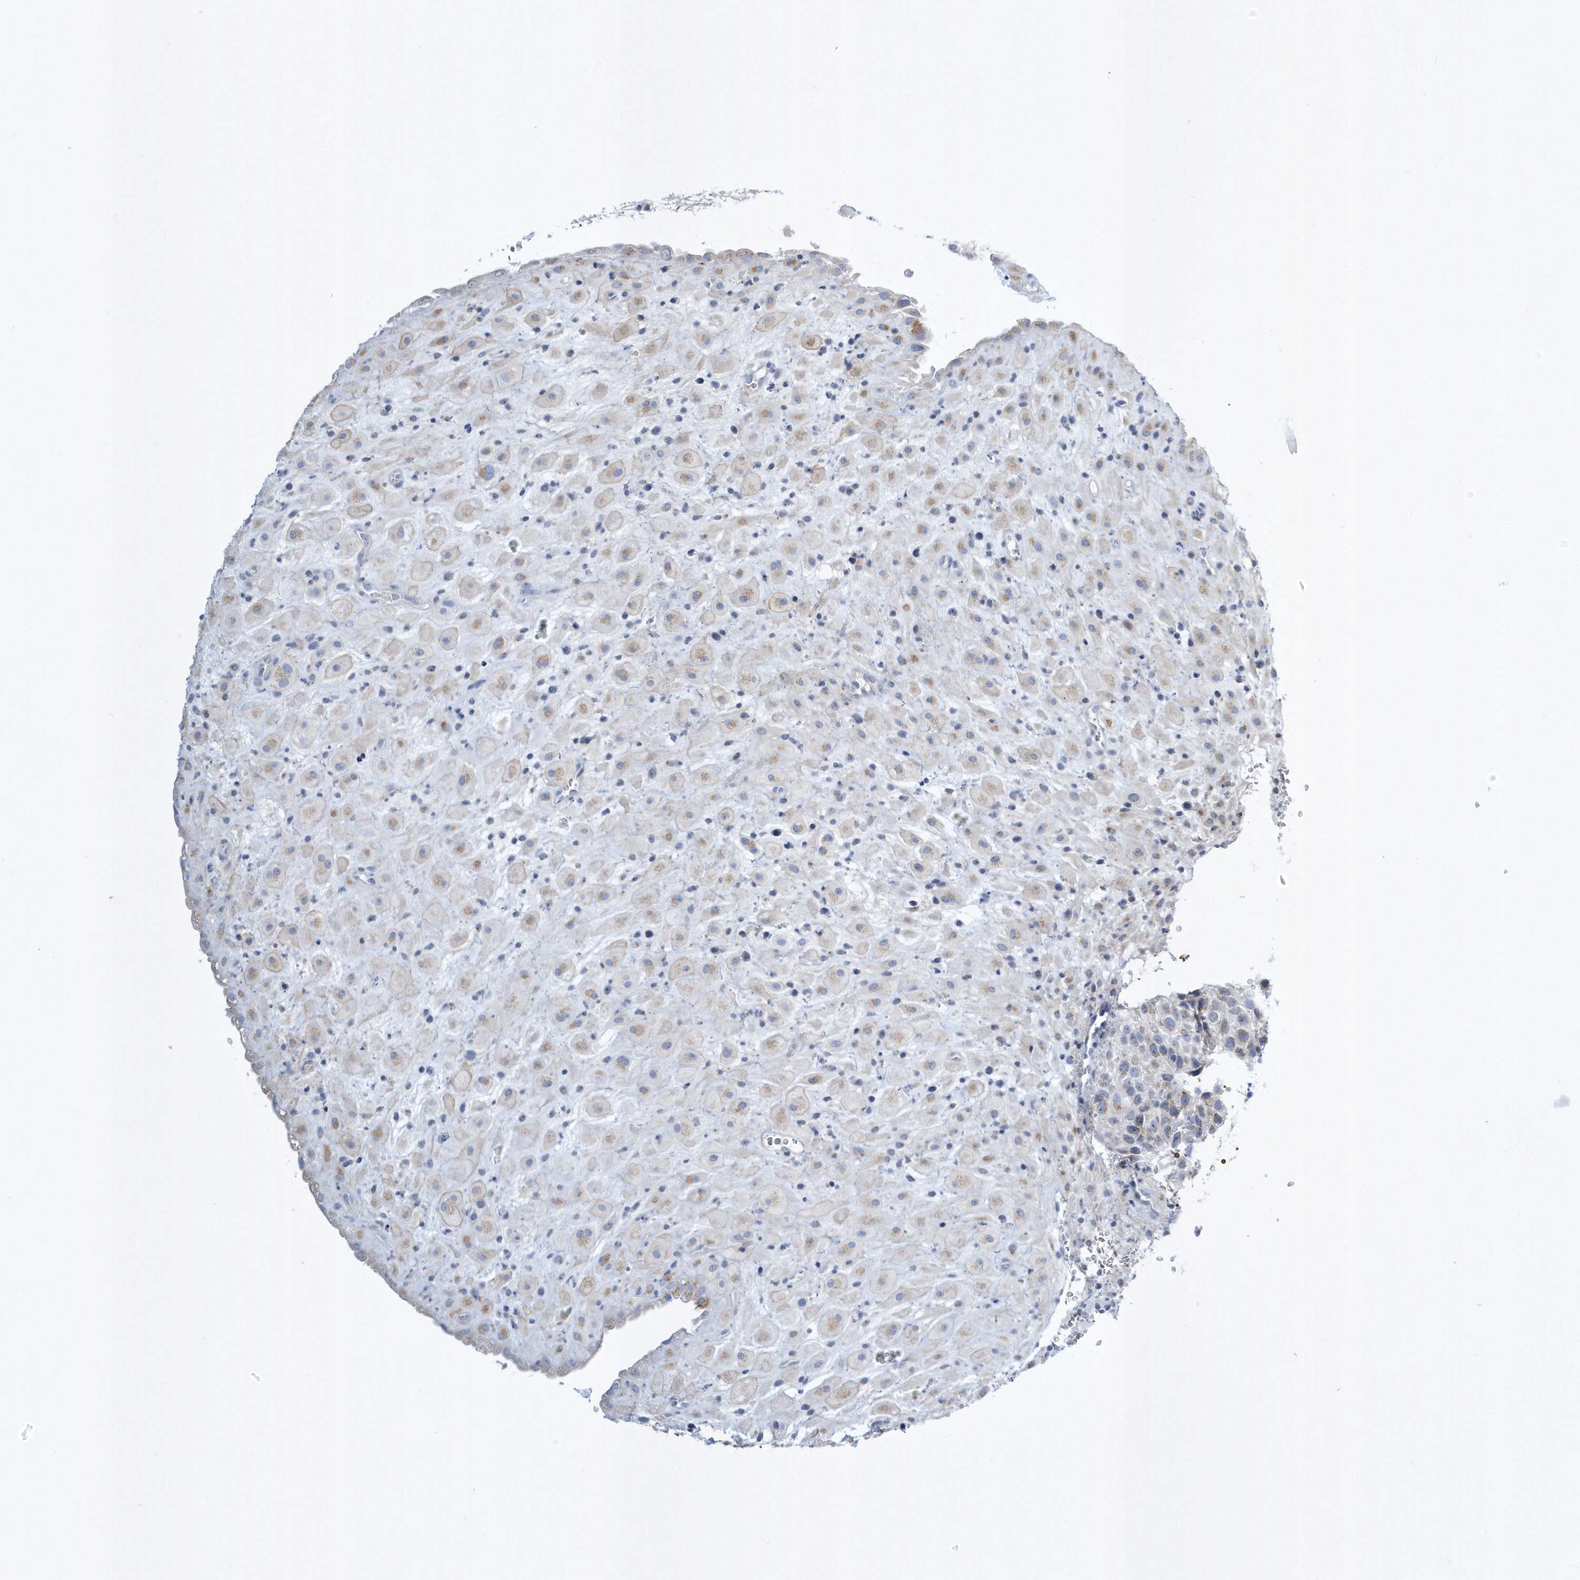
{"staining": {"intensity": "weak", "quantity": ">75%", "location": "cytoplasmic/membranous"}, "tissue": "placenta", "cell_type": "Decidual cells", "image_type": "normal", "snomed": [{"axis": "morphology", "description": "Normal tissue, NOS"}, {"axis": "topography", "description": "Placenta"}], "caption": "Immunohistochemistry staining of unremarkable placenta, which exhibits low levels of weak cytoplasmic/membranous positivity in about >75% of decidual cells indicating weak cytoplasmic/membranous protein staining. The staining was performed using DAB (3,3'-diaminobenzidine) (brown) for protein detection and nuclei were counterstained in hematoxylin (blue).", "gene": "SPATA18", "patient": {"sex": "female", "age": 35}}